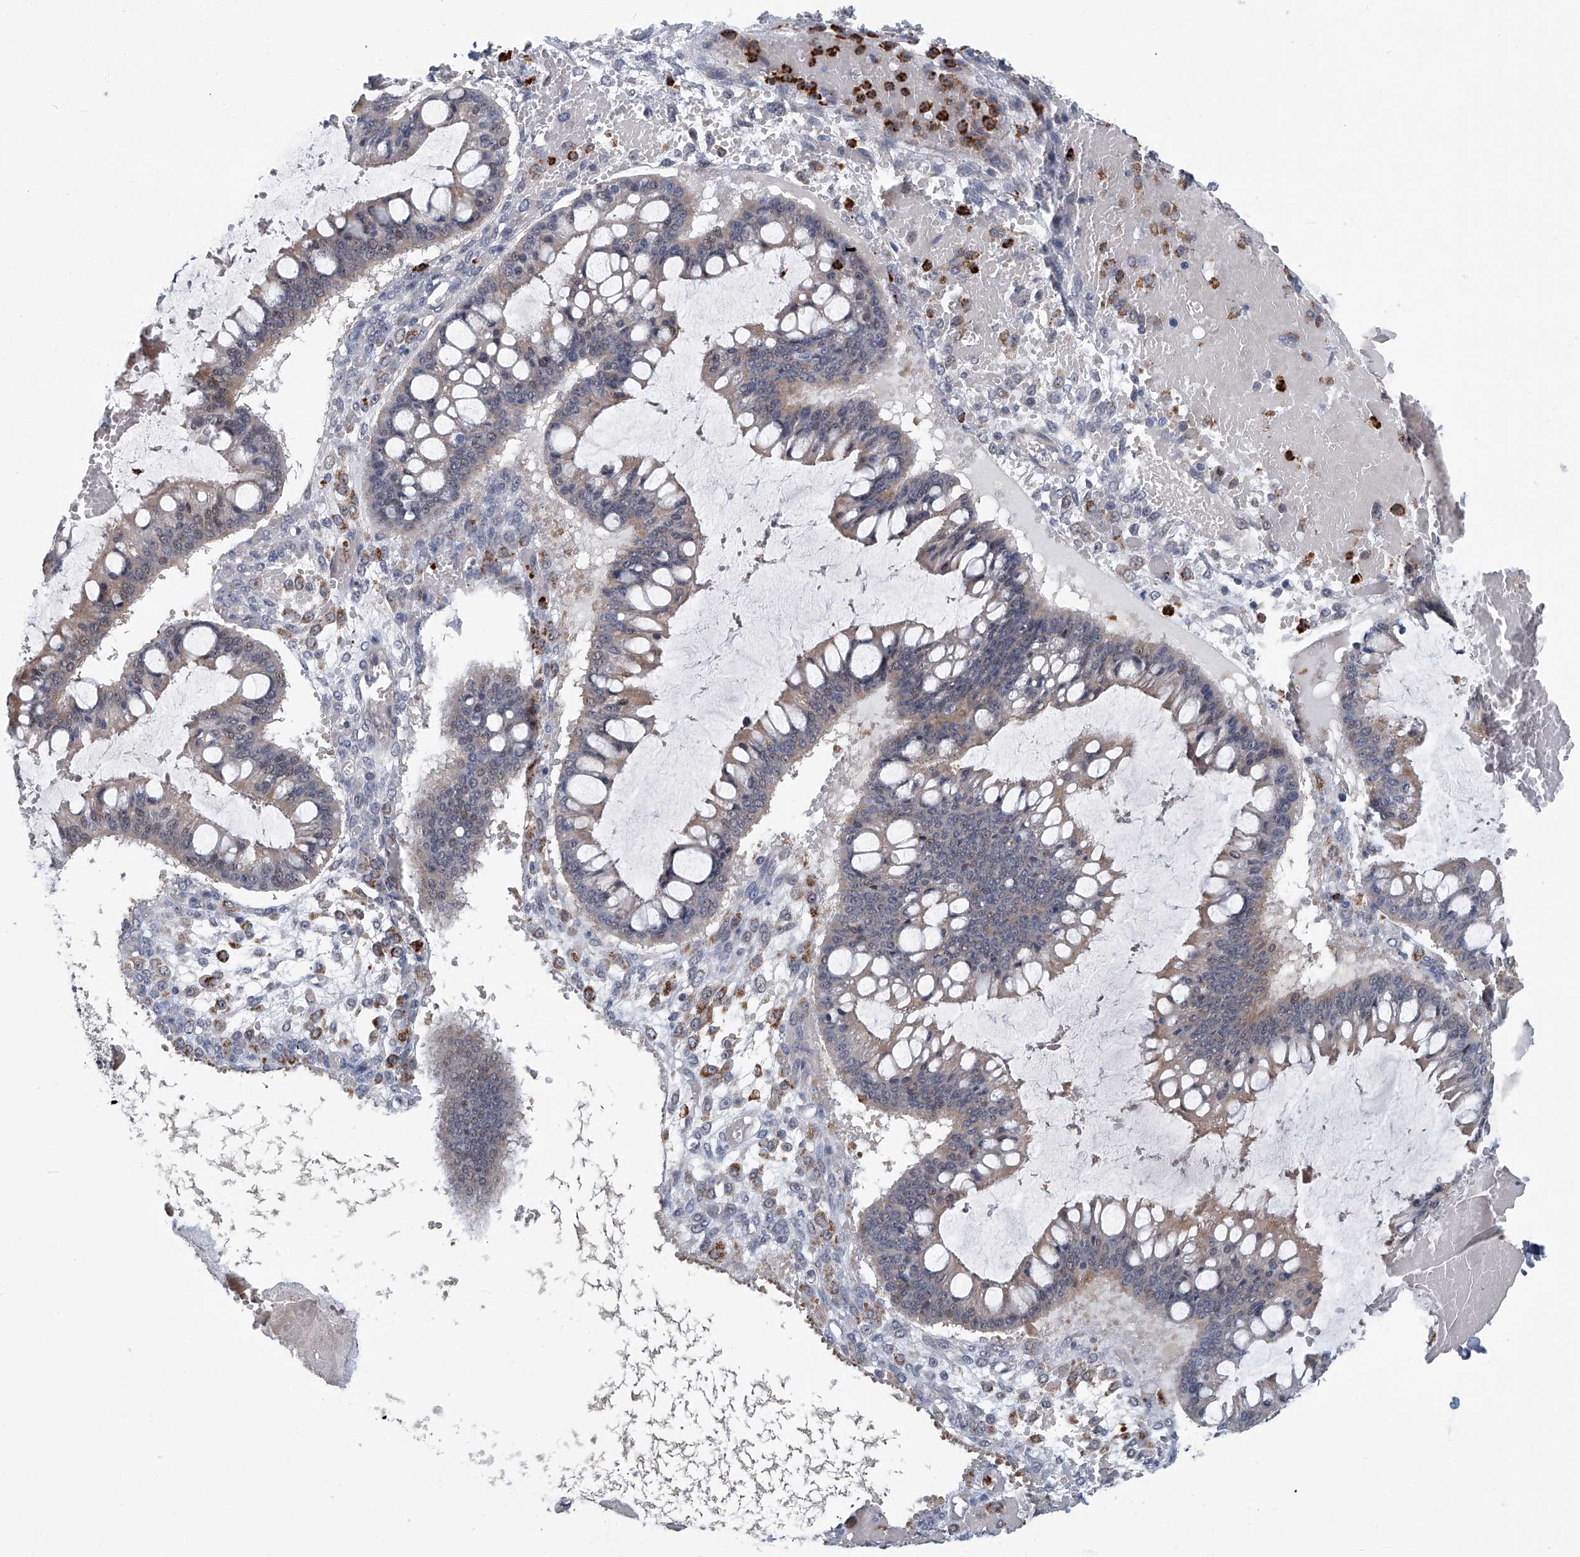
{"staining": {"intensity": "weak", "quantity": "25%-75%", "location": "cytoplasmic/membranous"}, "tissue": "ovarian cancer", "cell_type": "Tumor cells", "image_type": "cancer", "snomed": [{"axis": "morphology", "description": "Cystadenocarcinoma, mucinous, NOS"}, {"axis": "topography", "description": "Ovary"}], "caption": "Tumor cells demonstrate low levels of weak cytoplasmic/membranous positivity in approximately 25%-75% of cells in human ovarian cancer. (DAB = brown stain, brightfield microscopy at high magnification).", "gene": "AKNAD1", "patient": {"sex": "female", "age": 73}}